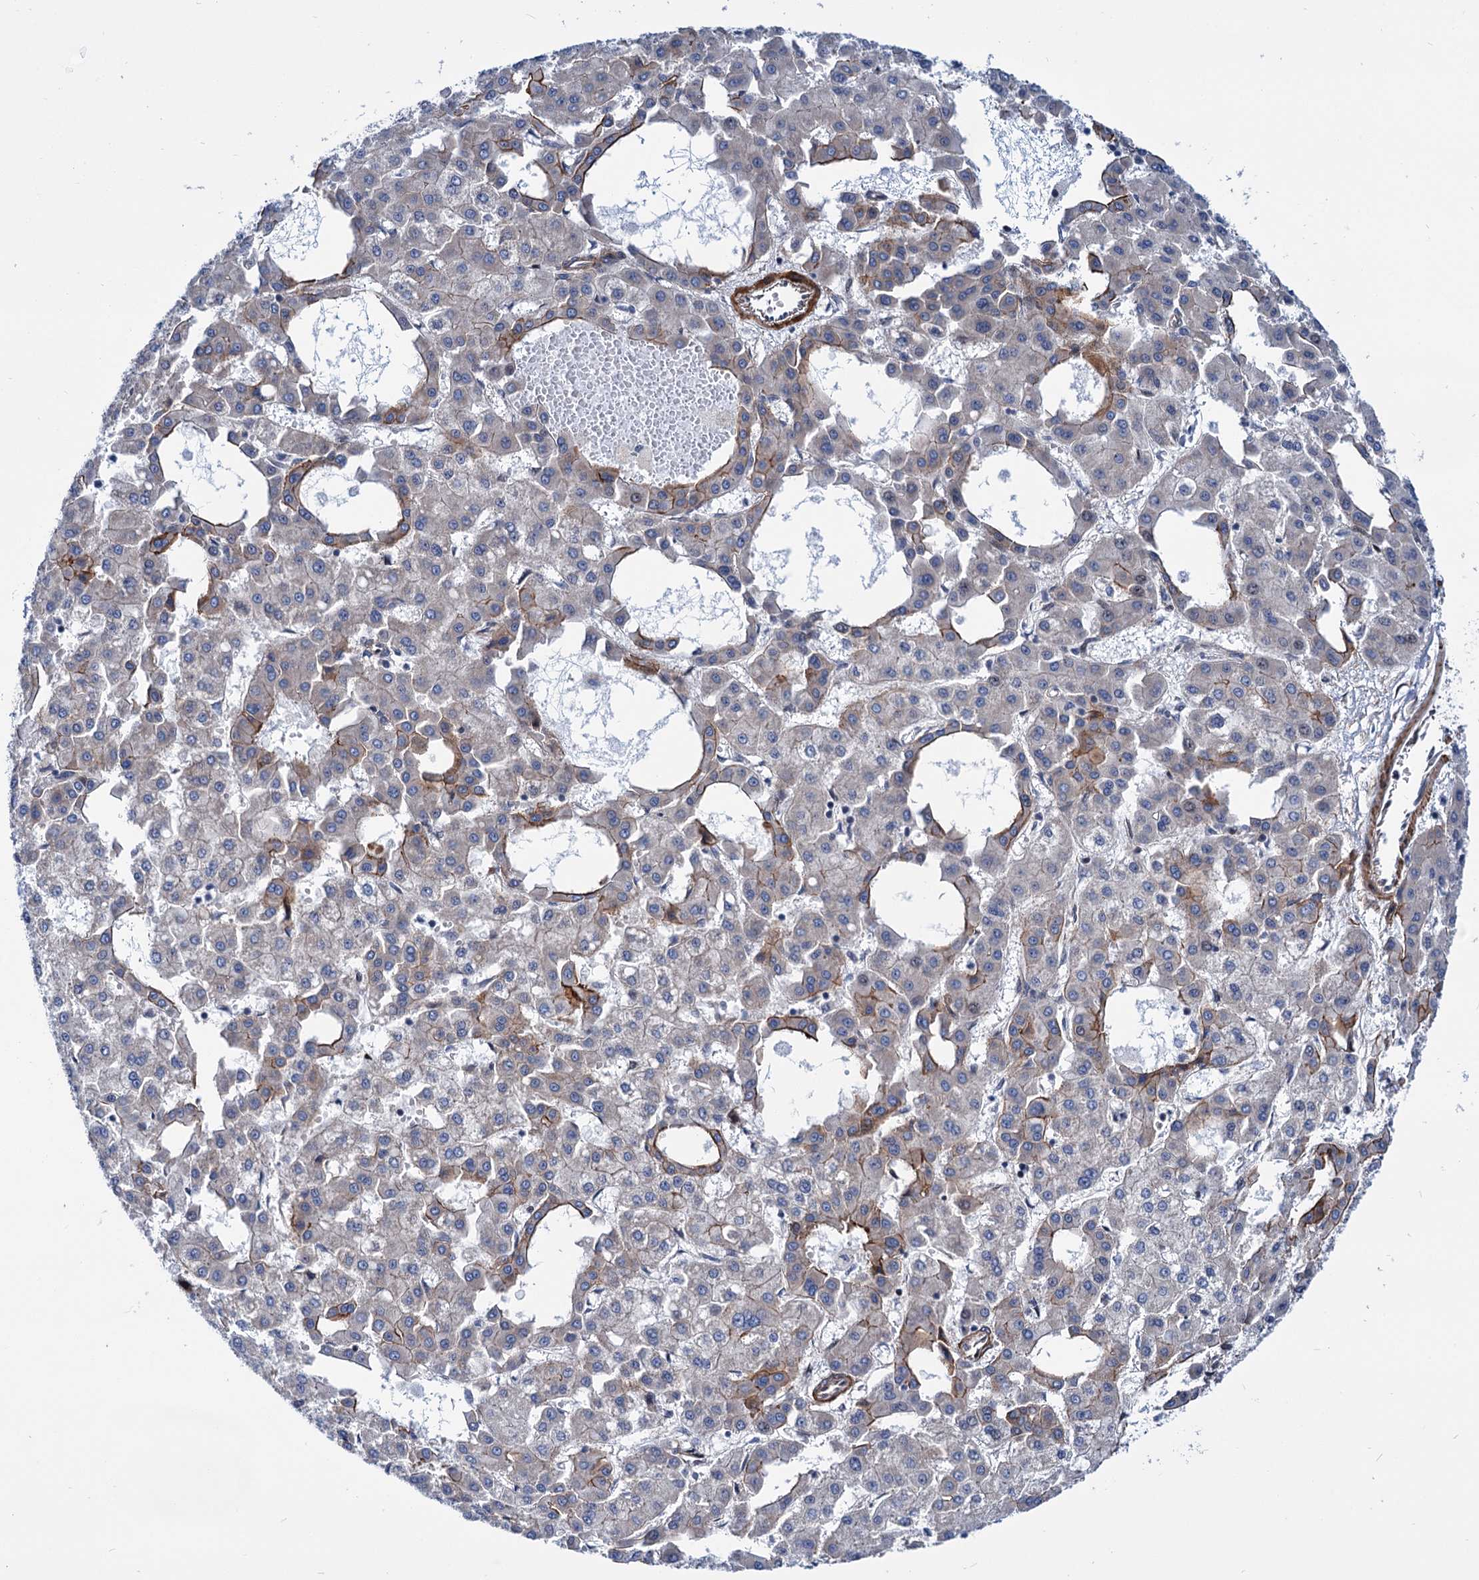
{"staining": {"intensity": "weak", "quantity": "<25%", "location": "cytoplasmic/membranous"}, "tissue": "liver cancer", "cell_type": "Tumor cells", "image_type": "cancer", "snomed": [{"axis": "morphology", "description": "Carcinoma, Hepatocellular, NOS"}, {"axis": "topography", "description": "Liver"}], "caption": "This micrograph is of liver hepatocellular carcinoma stained with immunohistochemistry (IHC) to label a protein in brown with the nuclei are counter-stained blue. There is no staining in tumor cells.", "gene": "THAP9", "patient": {"sex": "male", "age": 47}}